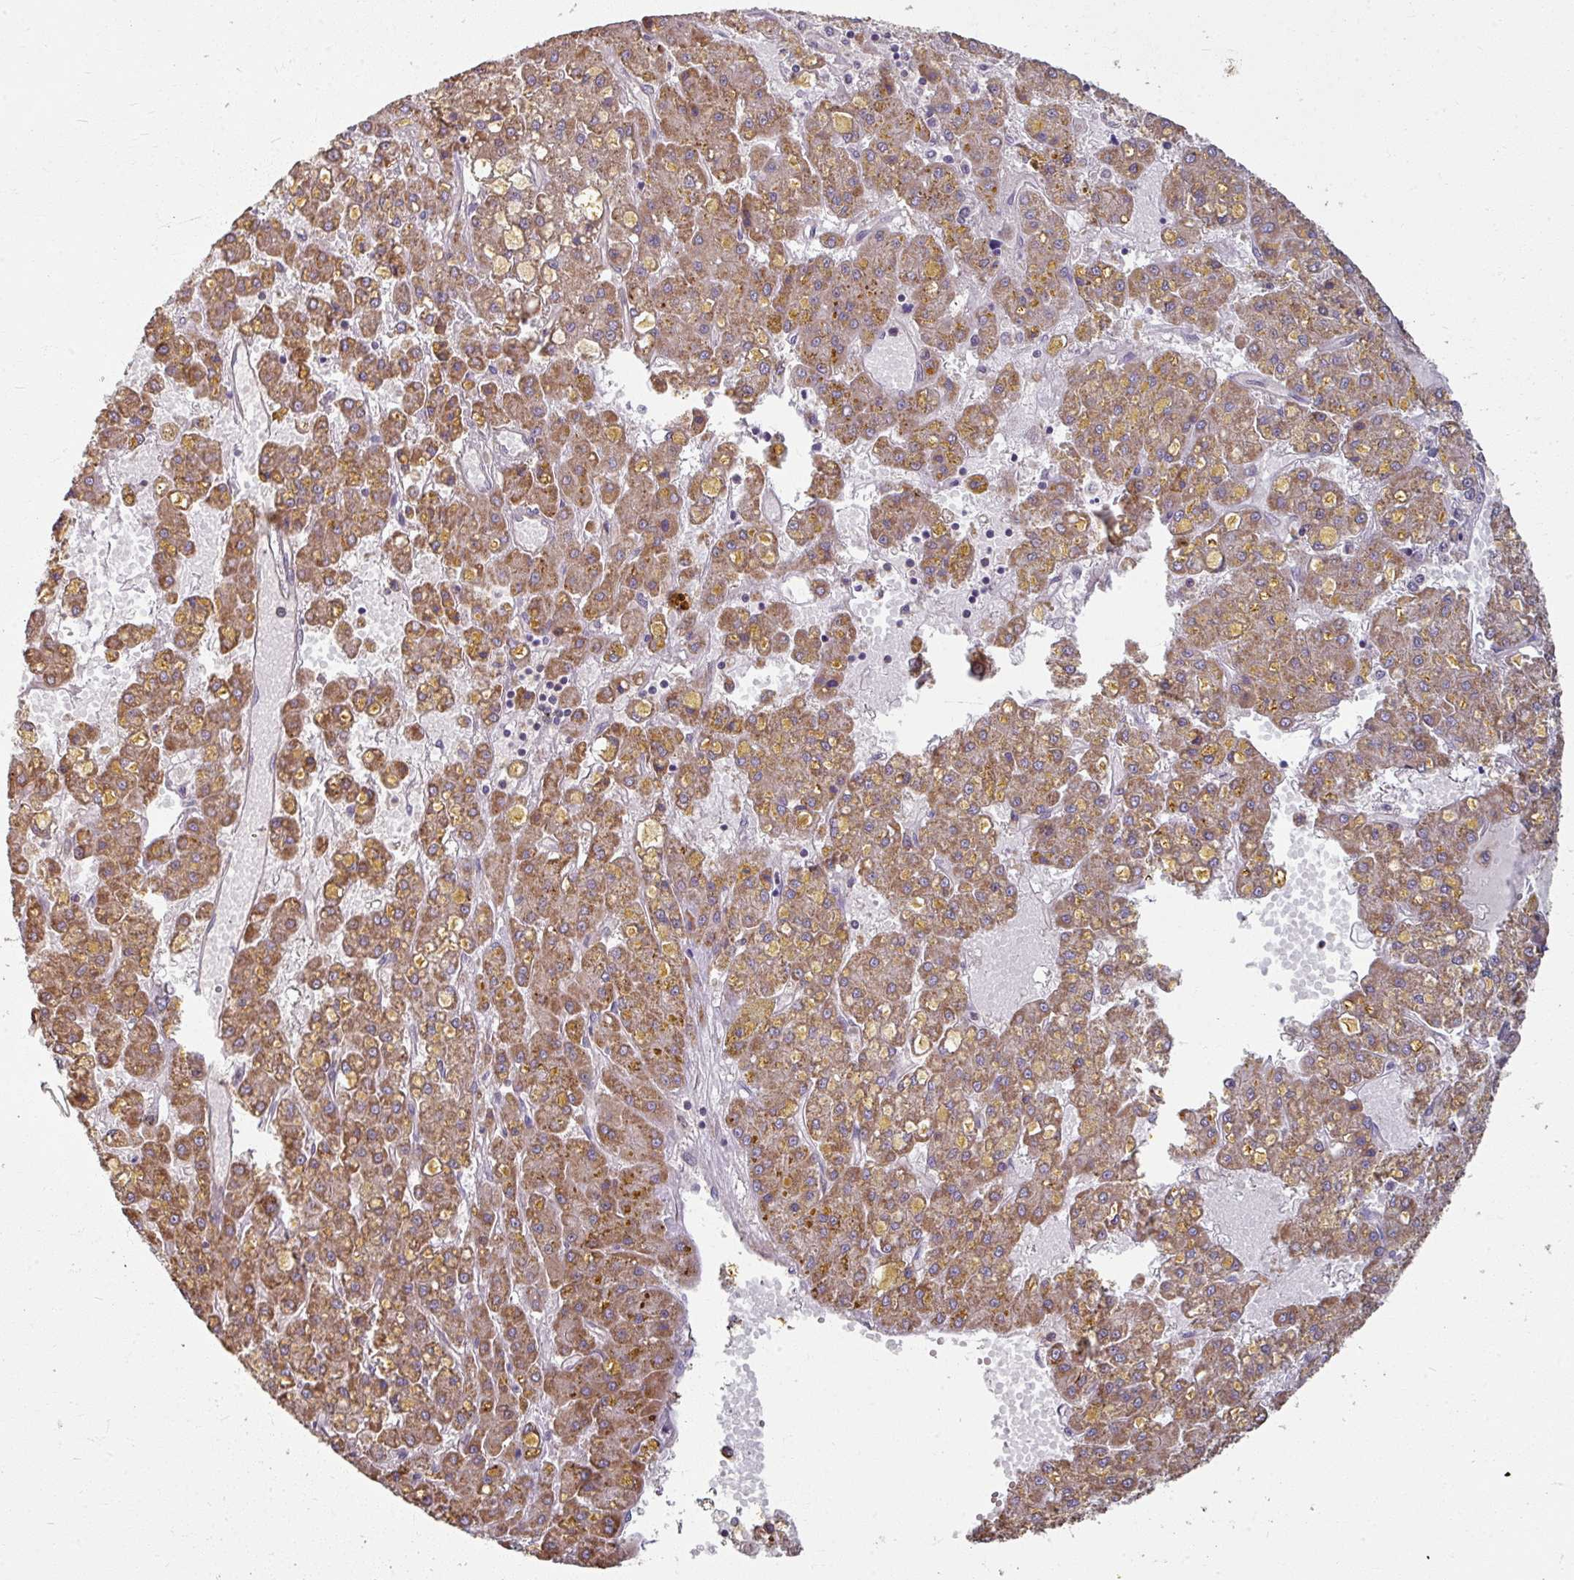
{"staining": {"intensity": "moderate", "quantity": ">75%", "location": "cytoplasmic/membranous"}, "tissue": "liver cancer", "cell_type": "Tumor cells", "image_type": "cancer", "snomed": [{"axis": "morphology", "description": "Carcinoma, Hepatocellular, NOS"}, {"axis": "topography", "description": "Liver"}], "caption": "Human hepatocellular carcinoma (liver) stained with a protein marker displays moderate staining in tumor cells.", "gene": "CCDC68", "patient": {"sex": "male", "age": 67}}